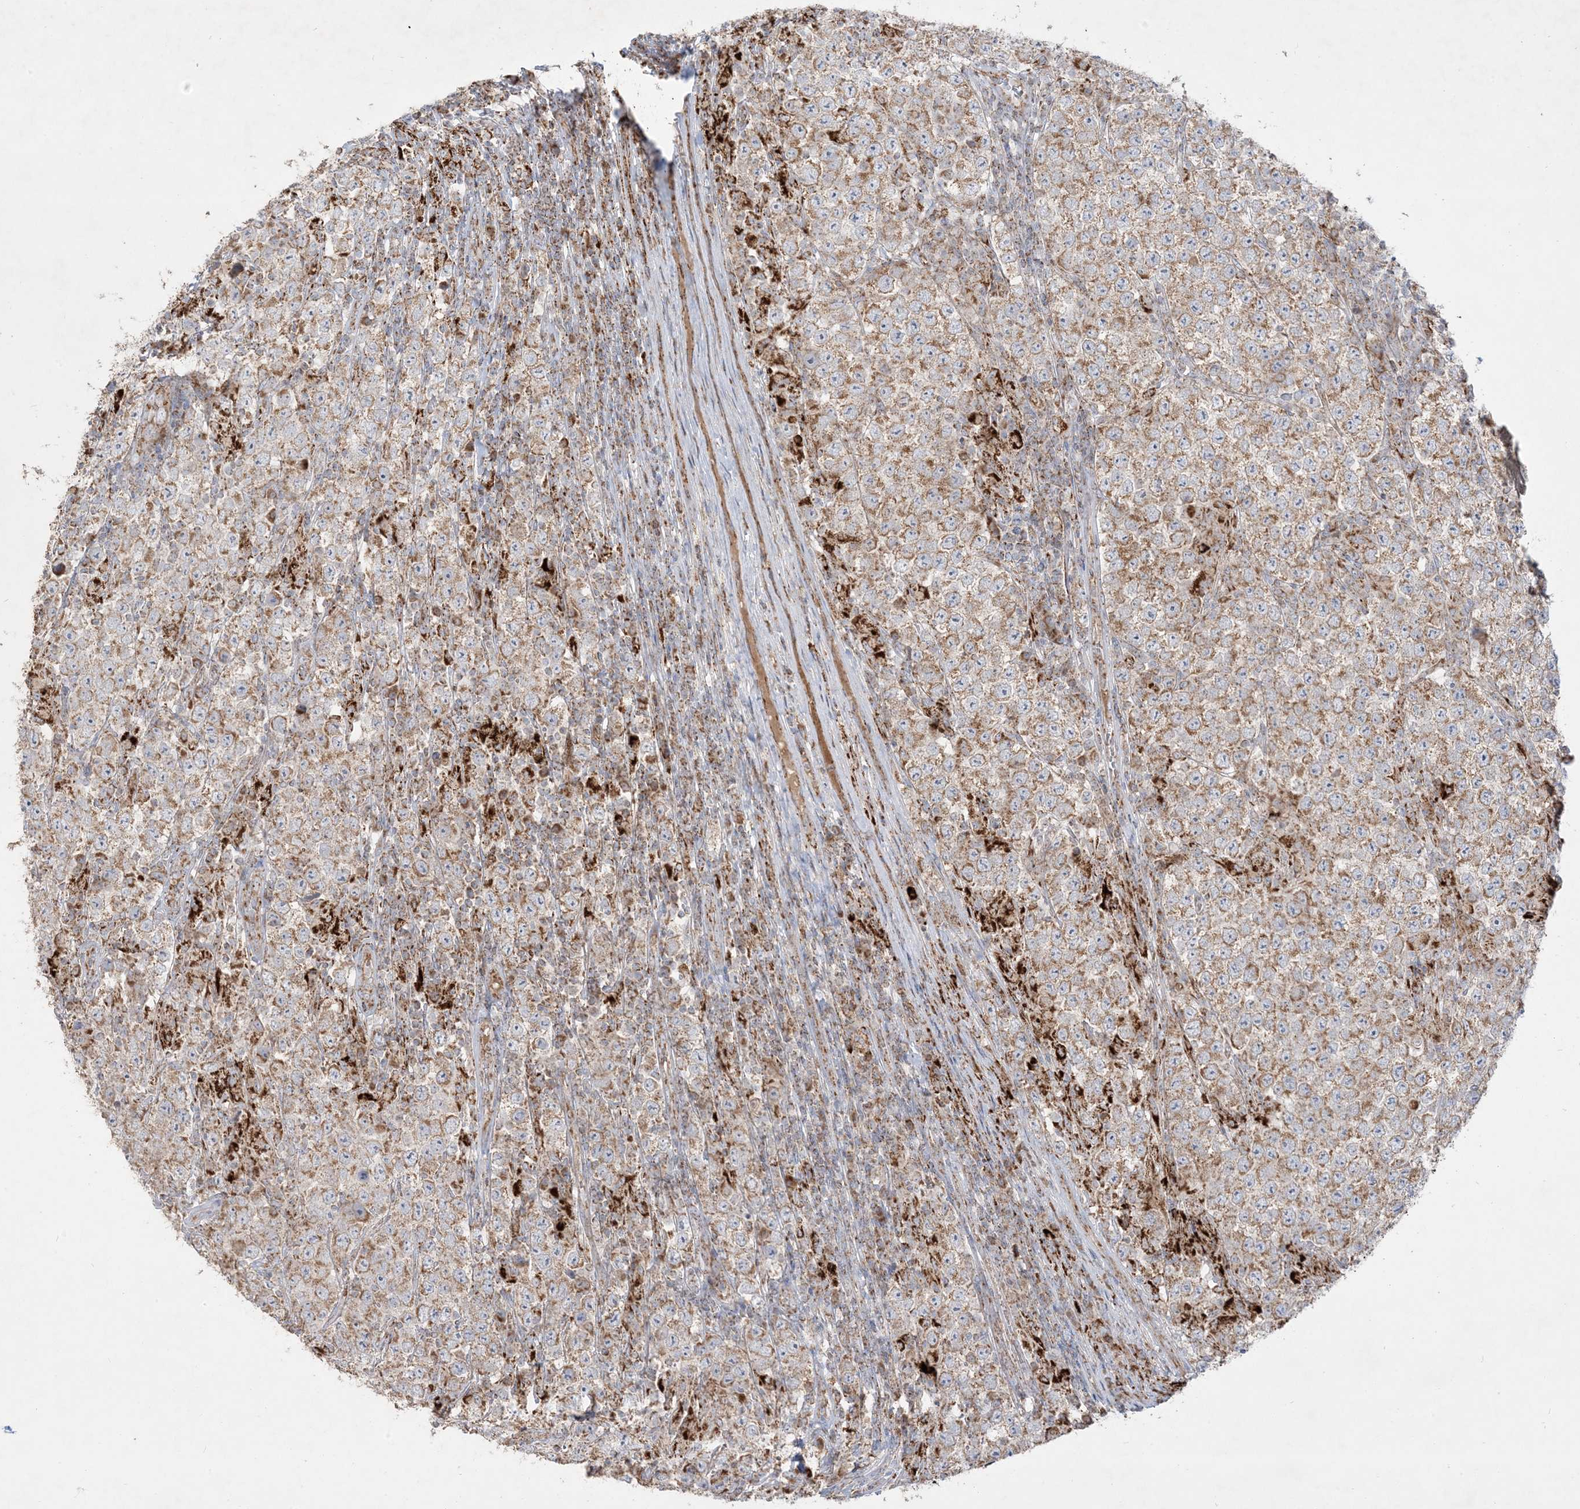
{"staining": {"intensity": "moderate", "quantity": ">75%", "location": "cytoplasmic/membranous"}, "tissue": "testis cancer", "cell_type": "Tumor cells", "image_type": "cancer", "snomed": [{"axis": "morphology", "description": "Normal tissue, NOS"}, {"axis": "morphology", "description": "Urothelial carcinoma, High grade"}, {"axis": "morphology", "description": "Seminoma, NOS"}, {"axis": "morphology", "description": "Carcinoma, Embryonal, NOS"}, {"axis": "topography", "description": "Urinary bladder"}, {"axis": "topography", "description": "Testis"}], "caption": "Protein expression analysis of human testis cancer reveals moderate cytoplasmic/membranous expression in about >75% of tumor cells. The staining is performed using DAB brown chromogen to label protein expression. The nuclei are counter-stained blue using hematoxylin.", "gene": "NDUFAF3", "patient": {"sex": "male", "age": 41}}